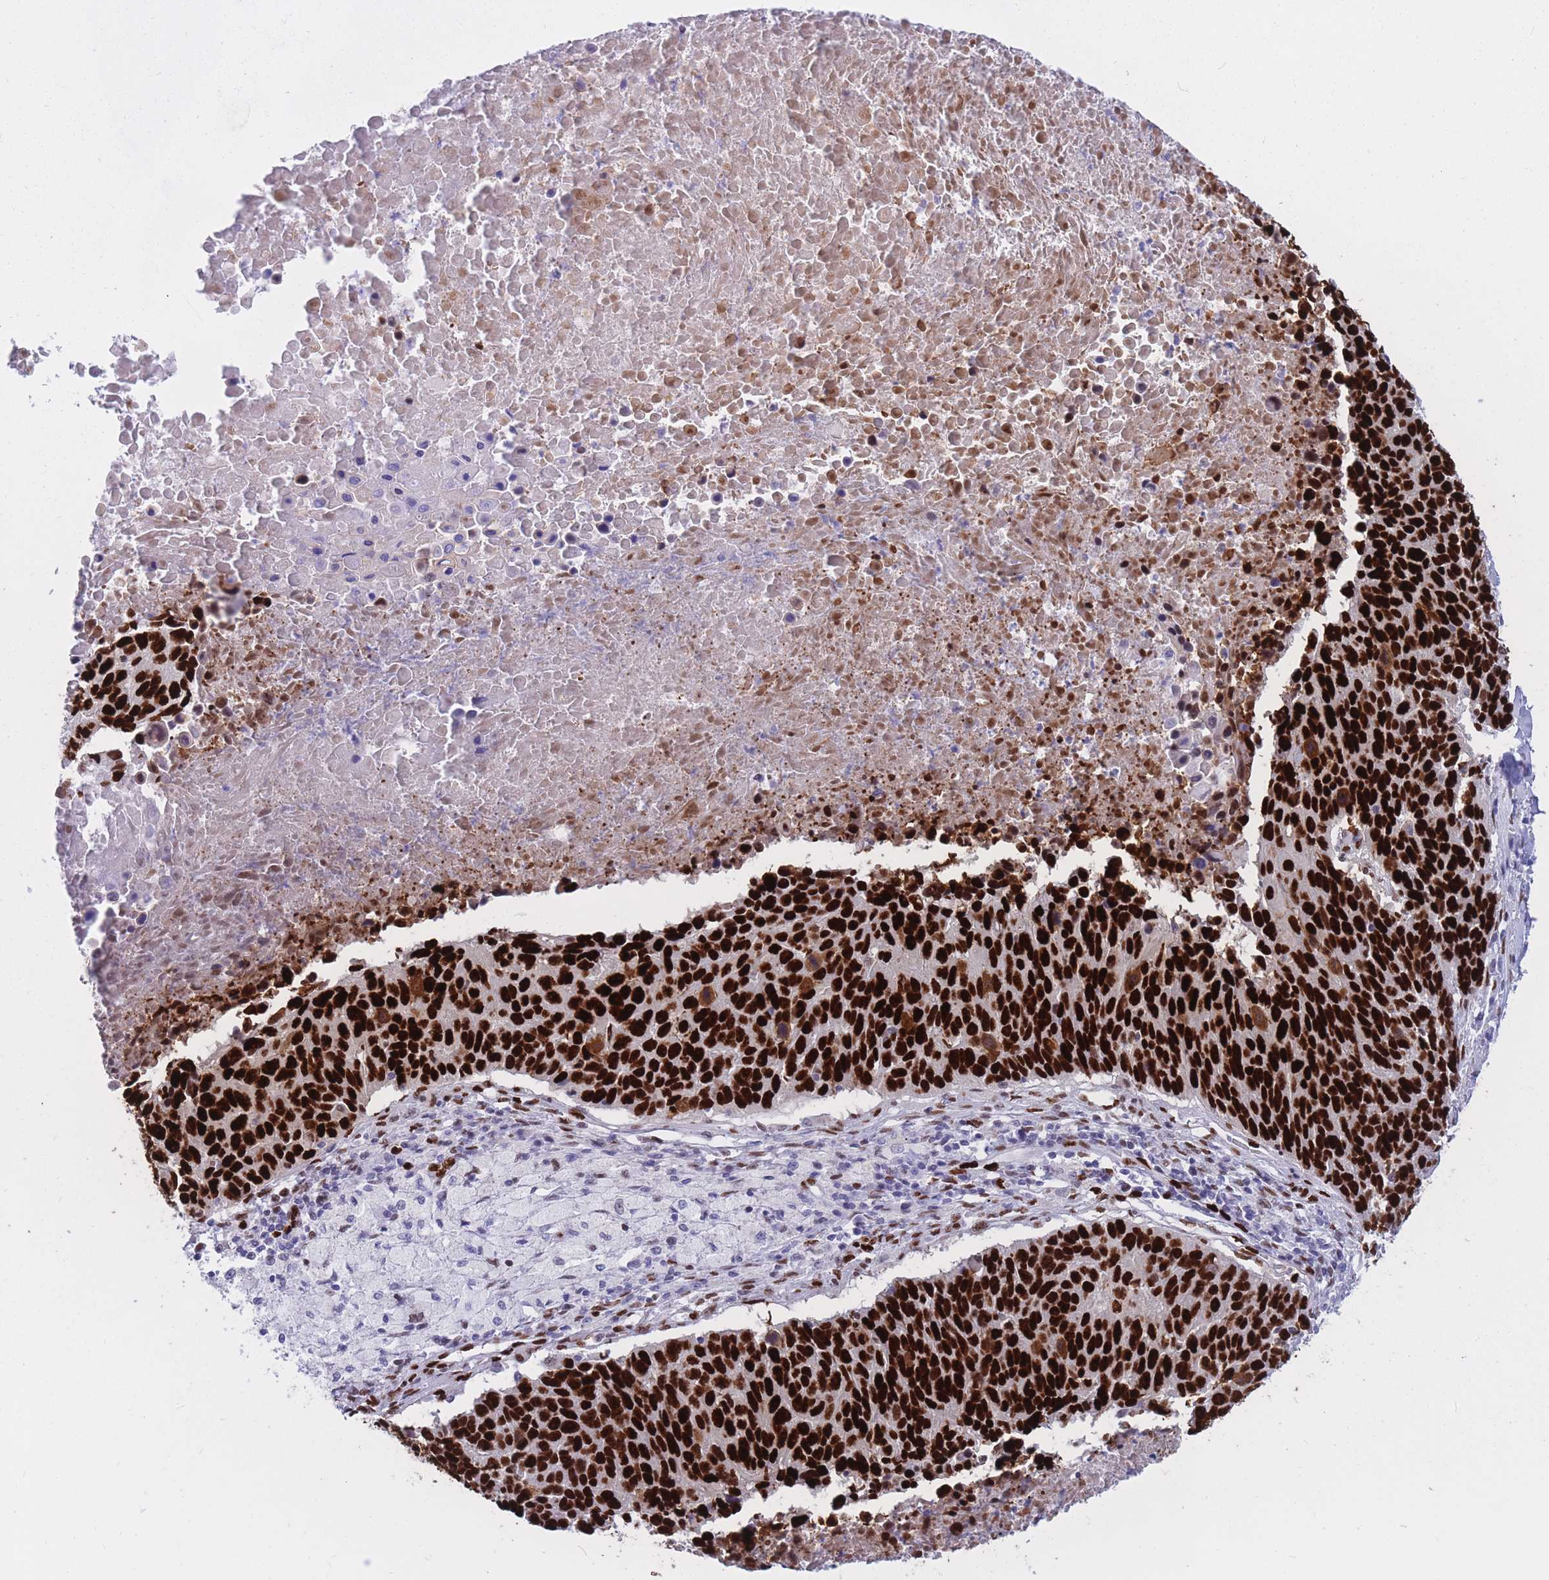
{"staining": {"intensity": "strong", "quantity": ">75%", "location": "nuclear"}, "tissue": "lung cancer", "cell_type": "Tumor cells", "image_type": "cancer", "snomed": [{"axis": "morphology", "description": "Normal tissue, NOS"}, {"axis": "morphology", "description": "Squamous cell carcinoma, NOS"}, {"axis": "topography", "description": "Lymph node"}, {"axis": "topography", "description": "Lung"}], "caption": "Human lung squamous cell carcinoma stained for a protein (brown) exhibits strong nuclear positive positivity in about >75% of tumor cells.", "gene": "NASP", "patient": {"sex": "male", "age": 66}}